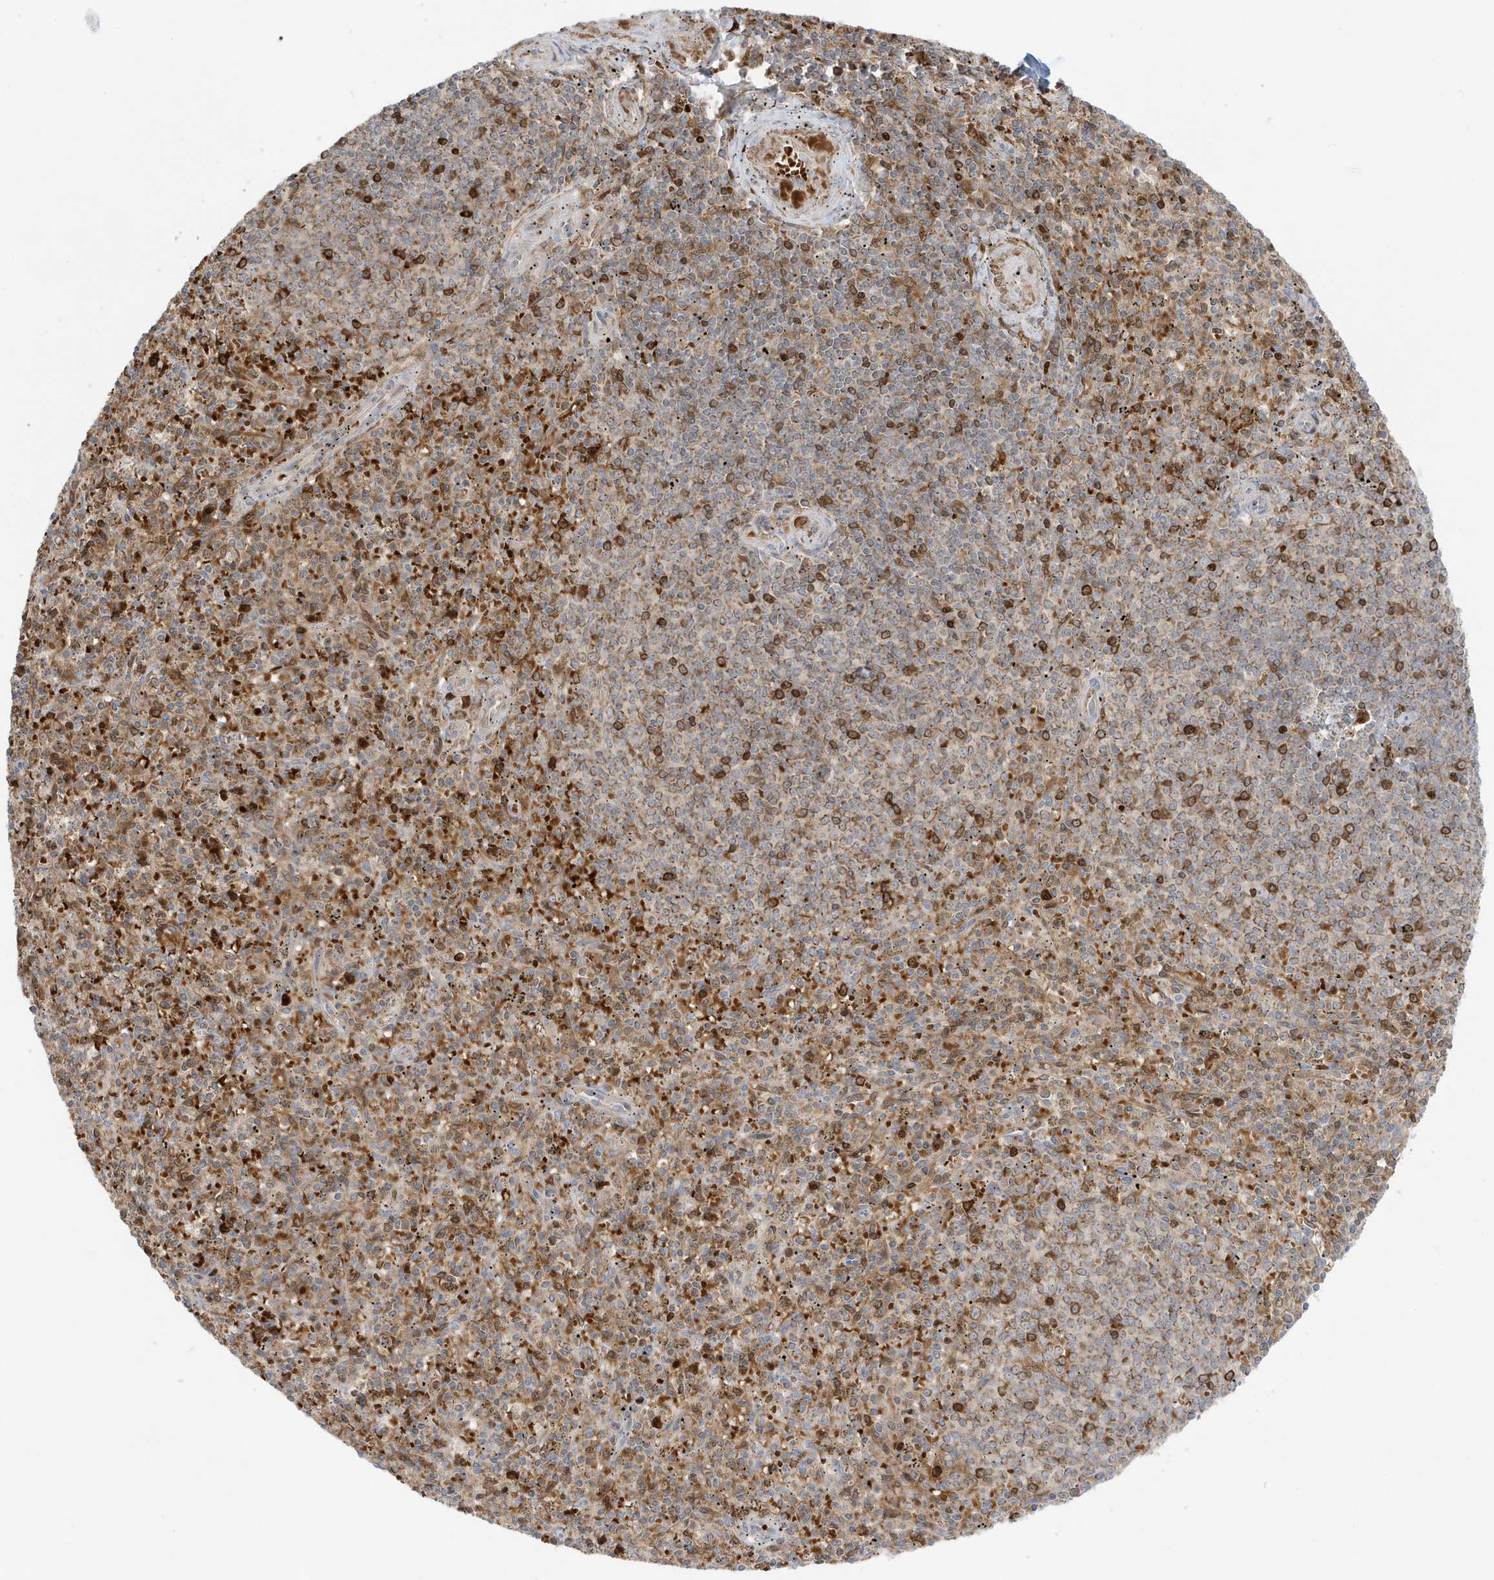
{"staining": {"intensity": "moderate", "quantity": ">75%", "location": "cytoplasmic/membranous"}, "tissue": "spleen", "cell_type": "Cells in red pulp", "image_type": "normal", "snomed": [{"axis": "morphology", "description": "Normal tissue, NOS"}, {"axis": "topography", "description": "Spleen"}], "caption": "This histopathology image shows IHC staining of unremarkable spleen, with medium moderate cytoplasmic/membranous expression in approximately >75% of cells in red pulp.", "gene": "NPPC", "patient": {"sex": "male", "age": 72}}